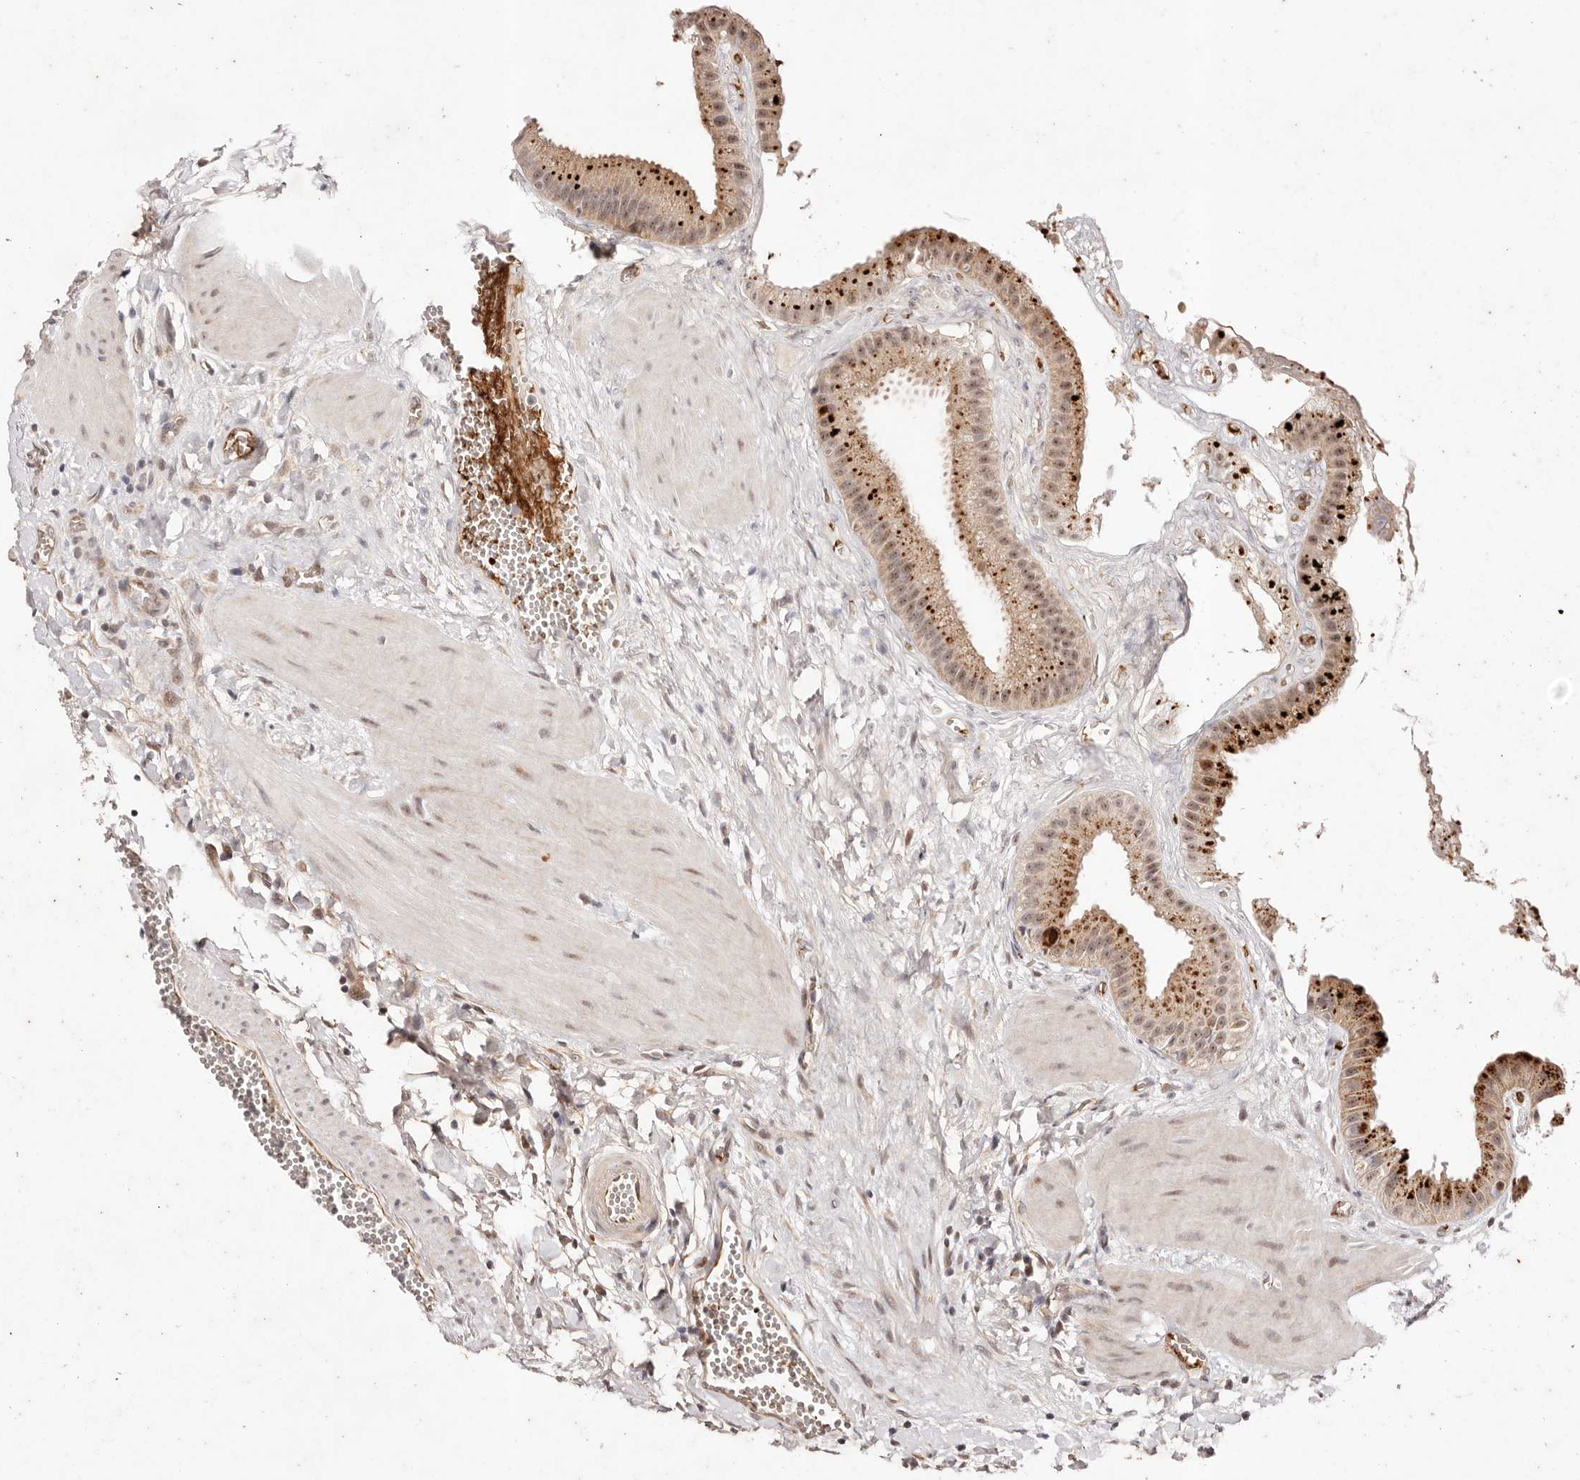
{"staining": {"intensity": "strong", "quantity": "25%-75%", "location": "cytoplasmic/membranous,nuclear"}, "tissue": "gallbladder", "cell_type": "Glandular cells", "image_type": "normal", "snomed": [{"axis": "morphology", "description": "Normal tissue, NOS"}, {"axis": "topography", "description": "Gallbladder"}], "caption": "Gallbladder was stained to show a protein in brown. There is high levels of strong cytoplasmic/membranous,nuclear expression in approximately 25%-75% of glandular cells. (brown staining indicates protein expression, while blue staining denotes nuclei).", "gene": "WRN", "patient": {"sex": "male", "age": 55}}